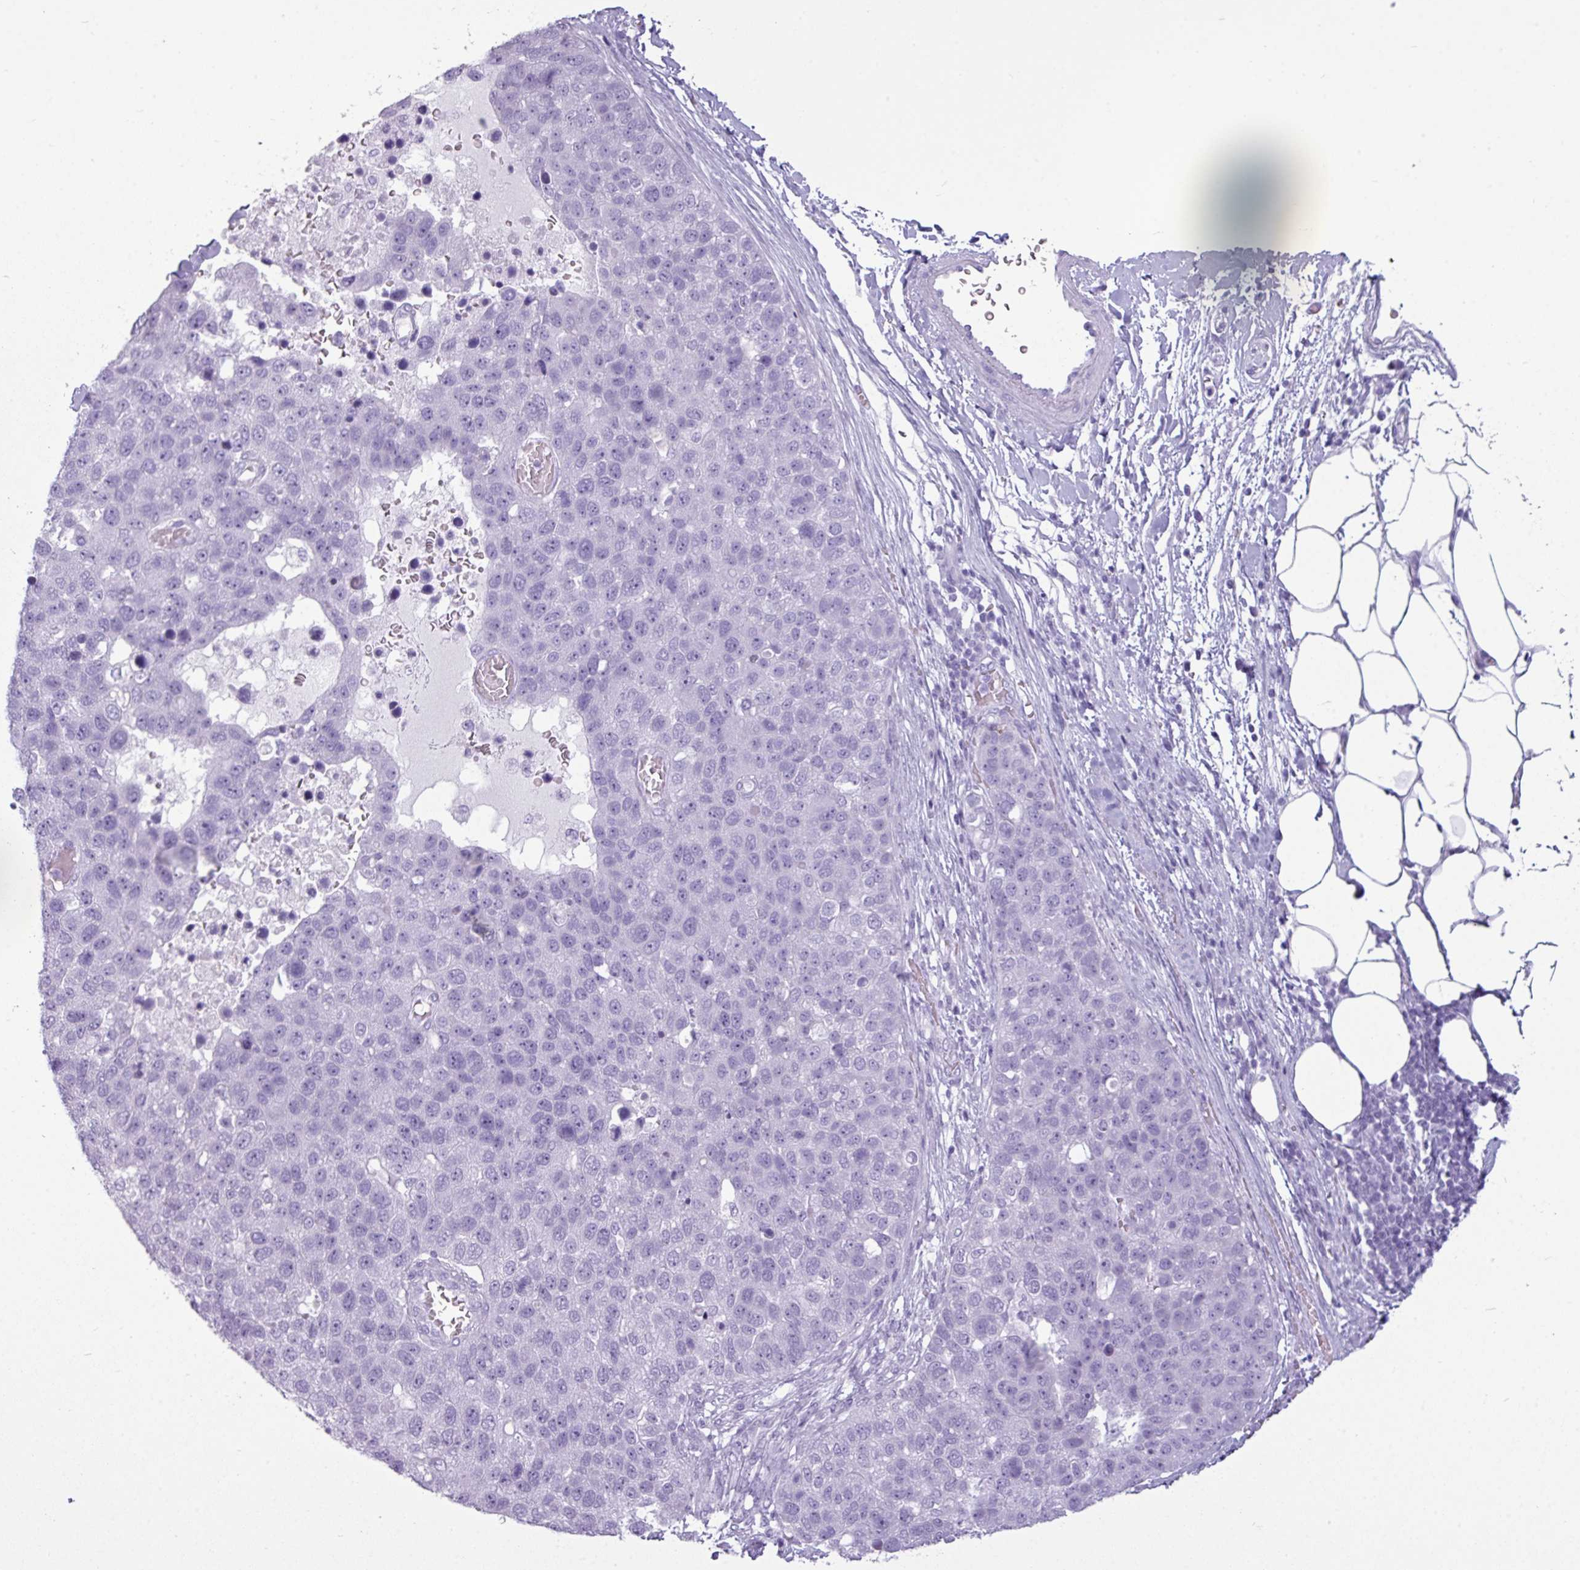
{"staining": {"intensity": "negative", "quantity": "none", "location": "none"}, "tissue": "pancreatic cancer", "cell_type": "Tumor cells", "image_type": "cancer", "snomed": [{"axis": "morphology", "description": "Adenocarcinoma, NOS"}, {"axis": "topography", "description": "Pancreas"}], "caption": "Pancreatic cancer stained for a protein using immunohistochemistry displays no expression tumor cells.", "gene": "AMY1B", "patient": {"sex": "female", "age": 61}}